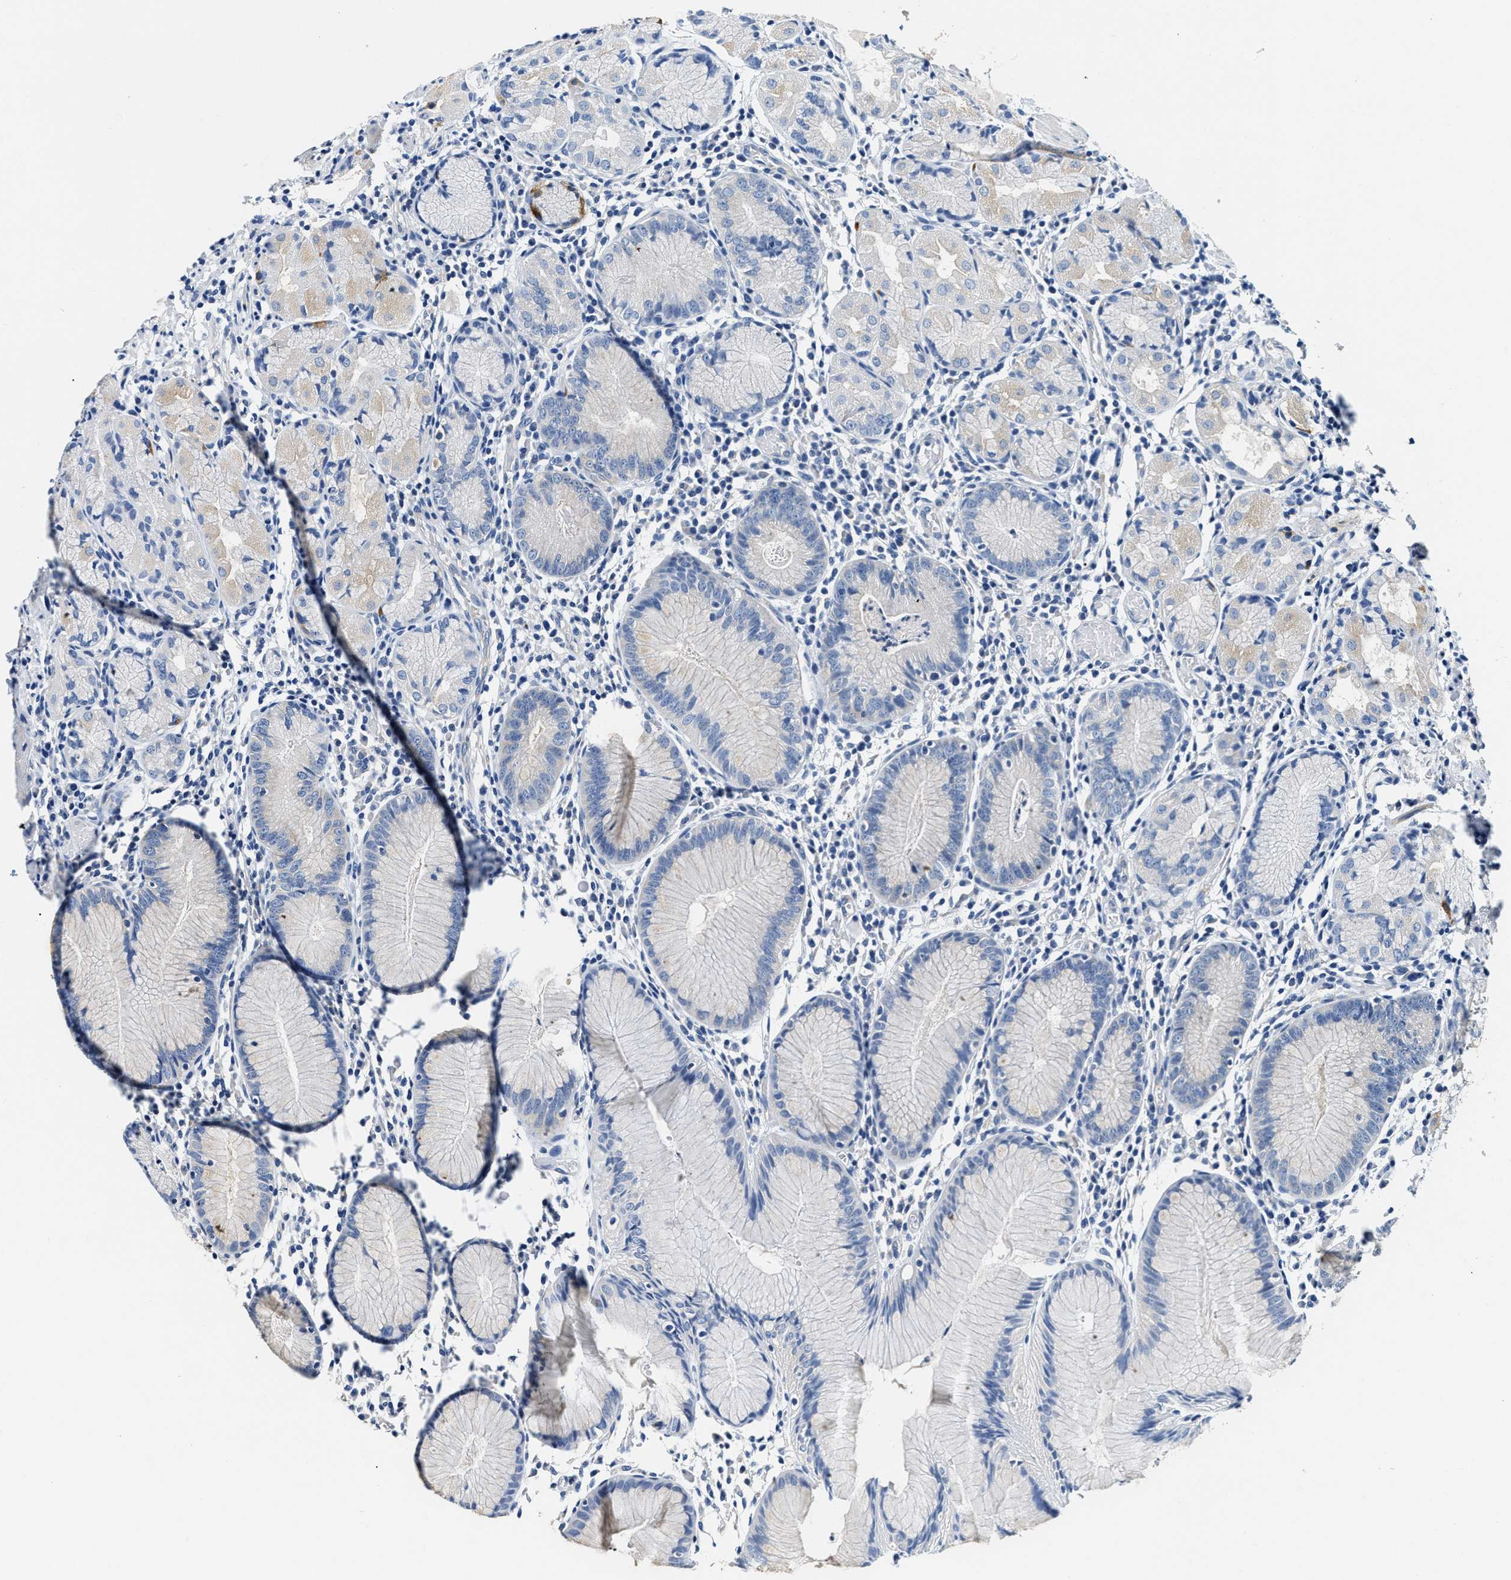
{"staining": {"intensity": "weak", "quantity": "25%-75%", "location": "cytoplasmic/membranous"}, "tissue": "stomach", "cell_type": "Glandular cells", "image_type": "normal", "snomed": [{"axis": "morphology", "description": "Normal tissue, NOS"}, {"axis": "topography", "description": "Stomach"}, {"axis": "topography", "description": "Stomach, lower"}], "caption": "Immunohistochemistry (IHC) histopathology image of unremarkable stomach stained for a protein (brown), which exhibits low levels of weak cytoplasmic/membranous expression in about 25%-75% of glandular cells.", "gene": "EIF2AK2", "patient": {"sex": "female", "age": 75}}